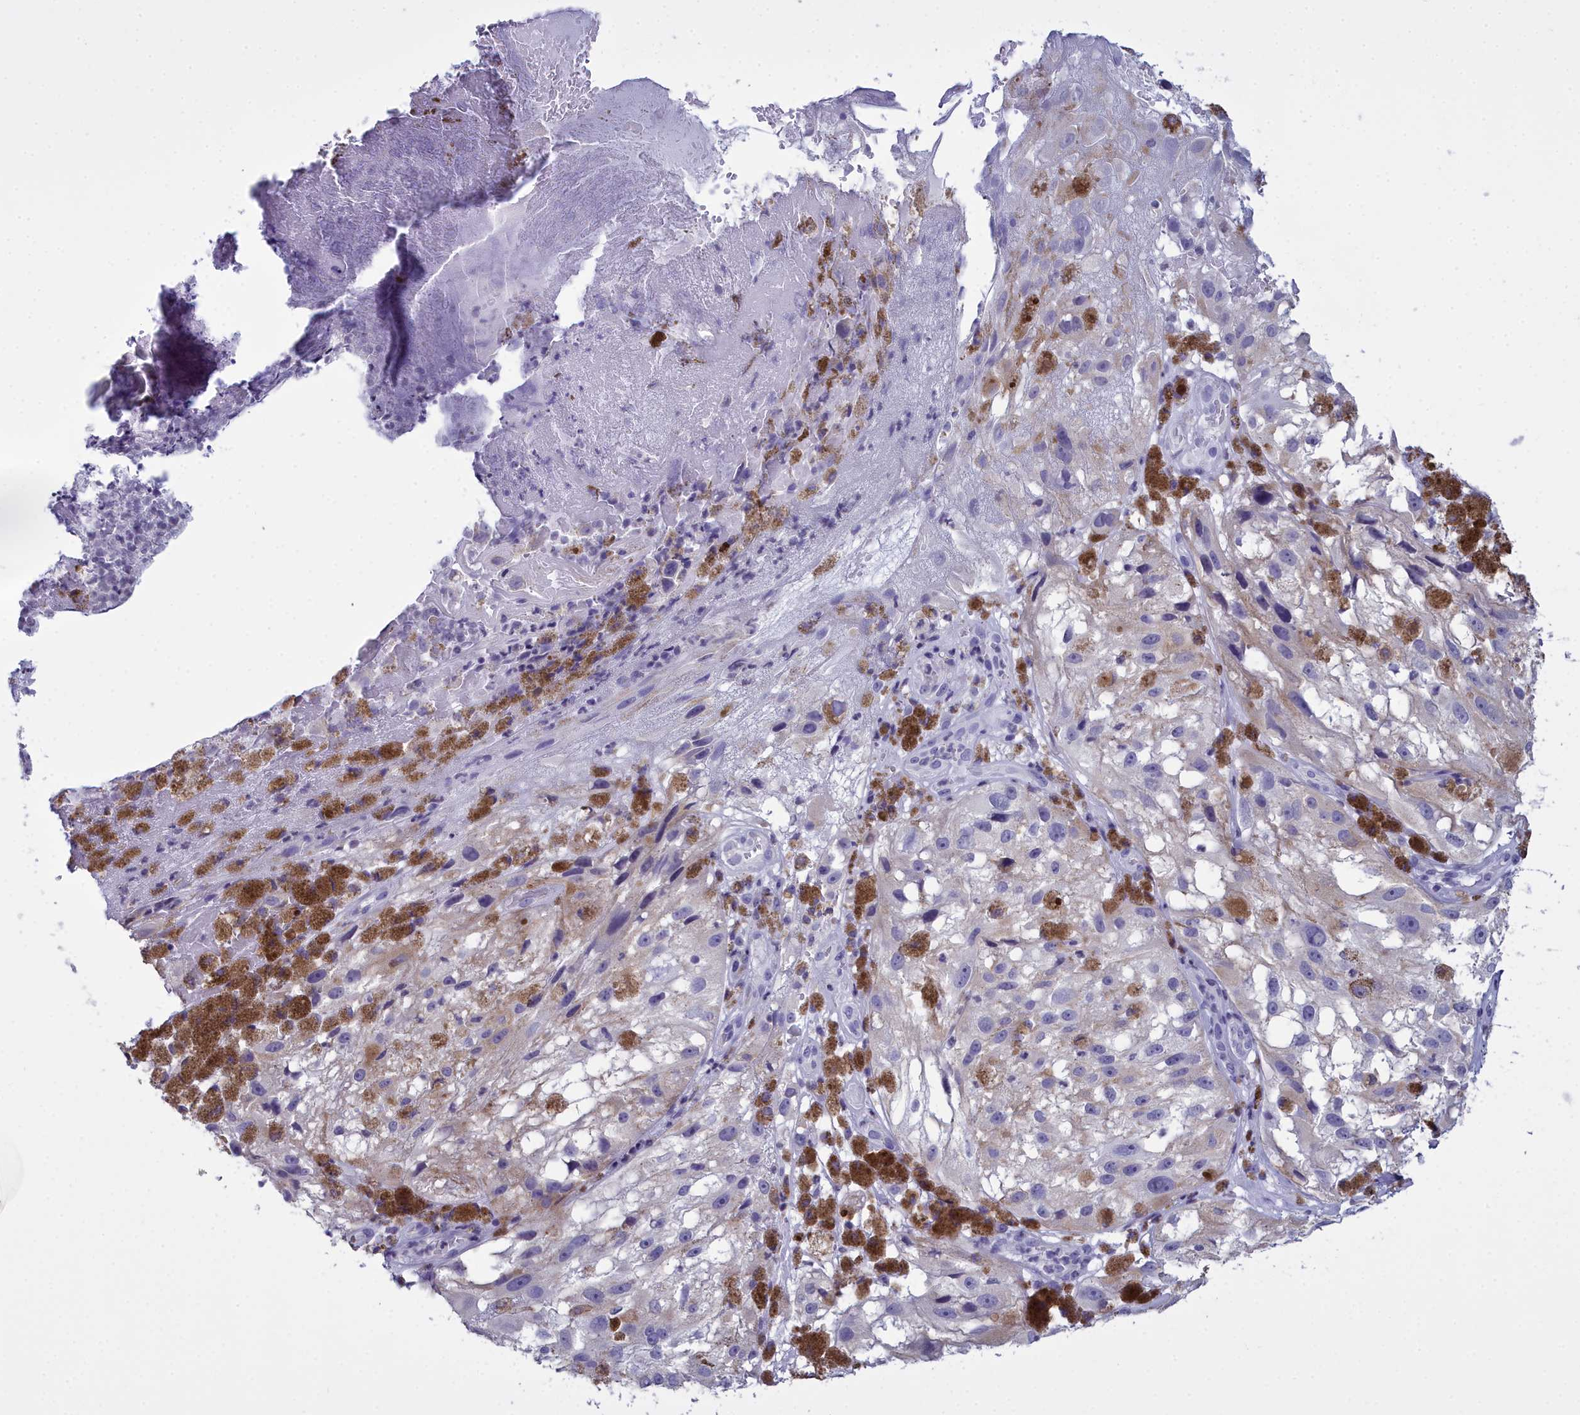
{"staining": {"intensity": "negative", "quantity": "none", "location": "none"}, "tissue": "melanoma", "cell_type": "Tumor cells", "image_type": "cancer", "snomed": [{"axis": "morphology", "description": "Malignant melanoma, NOS"}, {"axis": "topography", "description": "Skin"}], "caption": "A histopathology image of malignant melanoma stained for a protein demonstrates no brown staining in tumor cells.", "gene": "MAP6", "patient": {"sex": "male", "age": 88}}